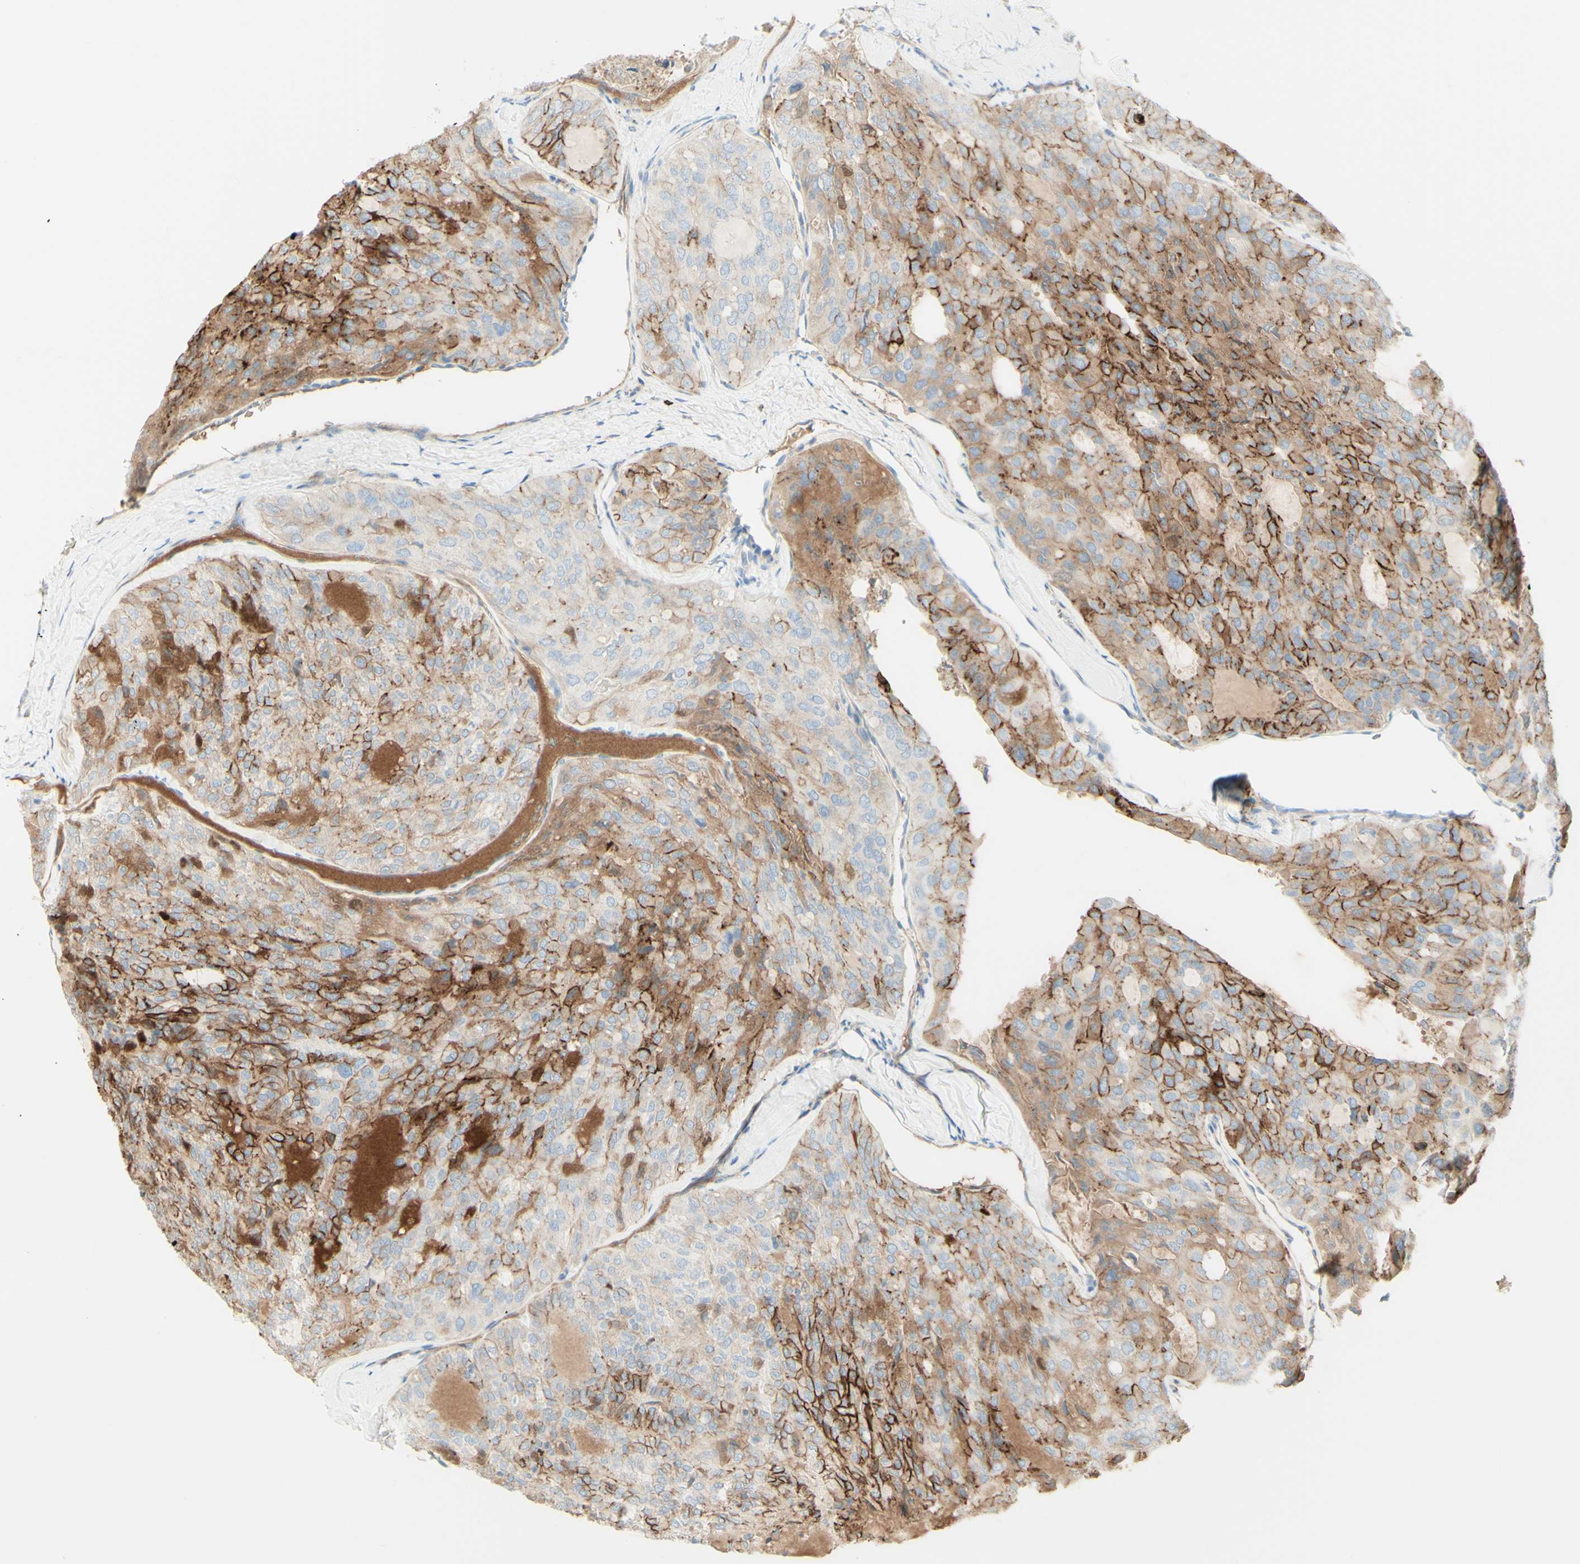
{"staining": {"intensity": "strong", "quantity": "25%-75%", "location": "cytoplasmic/membranous"}, "tissue": "thyroid cancer", "cell_type": "Tumor cells", "image_type": "cancer", "snomed": [{"axis": "morphology", "description": "Follicular adenoma carcinoma, NOS"}, {"axis": "topography", "description": "Thyroid gland"}], "caption": "Follicular adenoma carcinoma (thyroid) stained with immunohistochemistry (IHC) reveals strong cytoplasmic/membranous expression in about 25%-75% of tumor cells.", "gene": "ALCAM", "patient": {"sex": "male", "age": 75}}